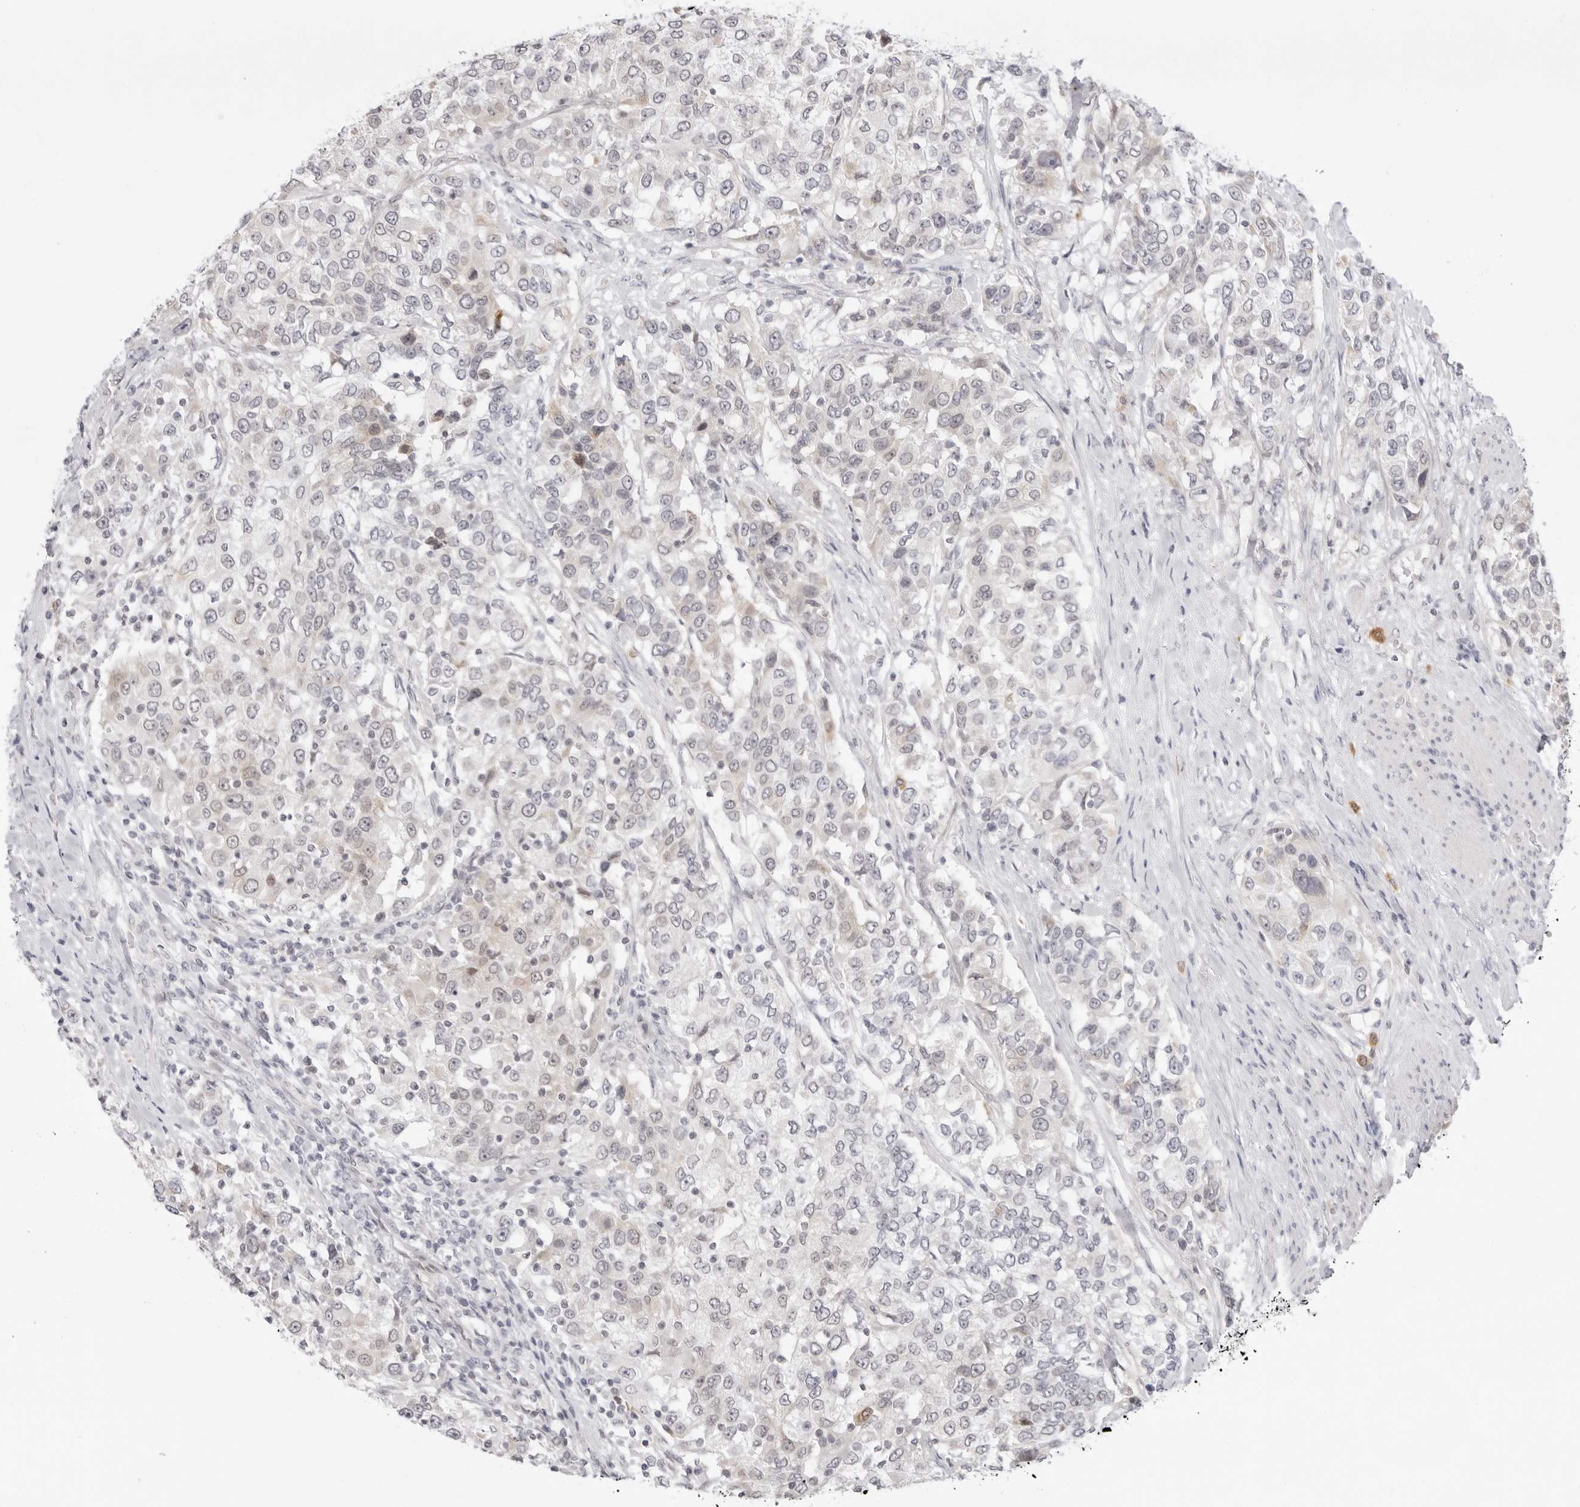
{"staining": {"intensity": "negative", "quantity": "none", "location": "none"}, "tissue": "urothelial cancer", "cell_type": "Tumor cells", "image_type": "cancer", "snomed": [{"axis": "morphology", "description": "Urothelial carcinoma, High grade"}, {"axis": "topography", "description": "Urinary bladder"}], "caption": "Tumor cells are negative for protein expression in human urothelial carcinoma (high-grade).", "gene": "FDPS", "patient": {"sex": "female", "age": 80}}